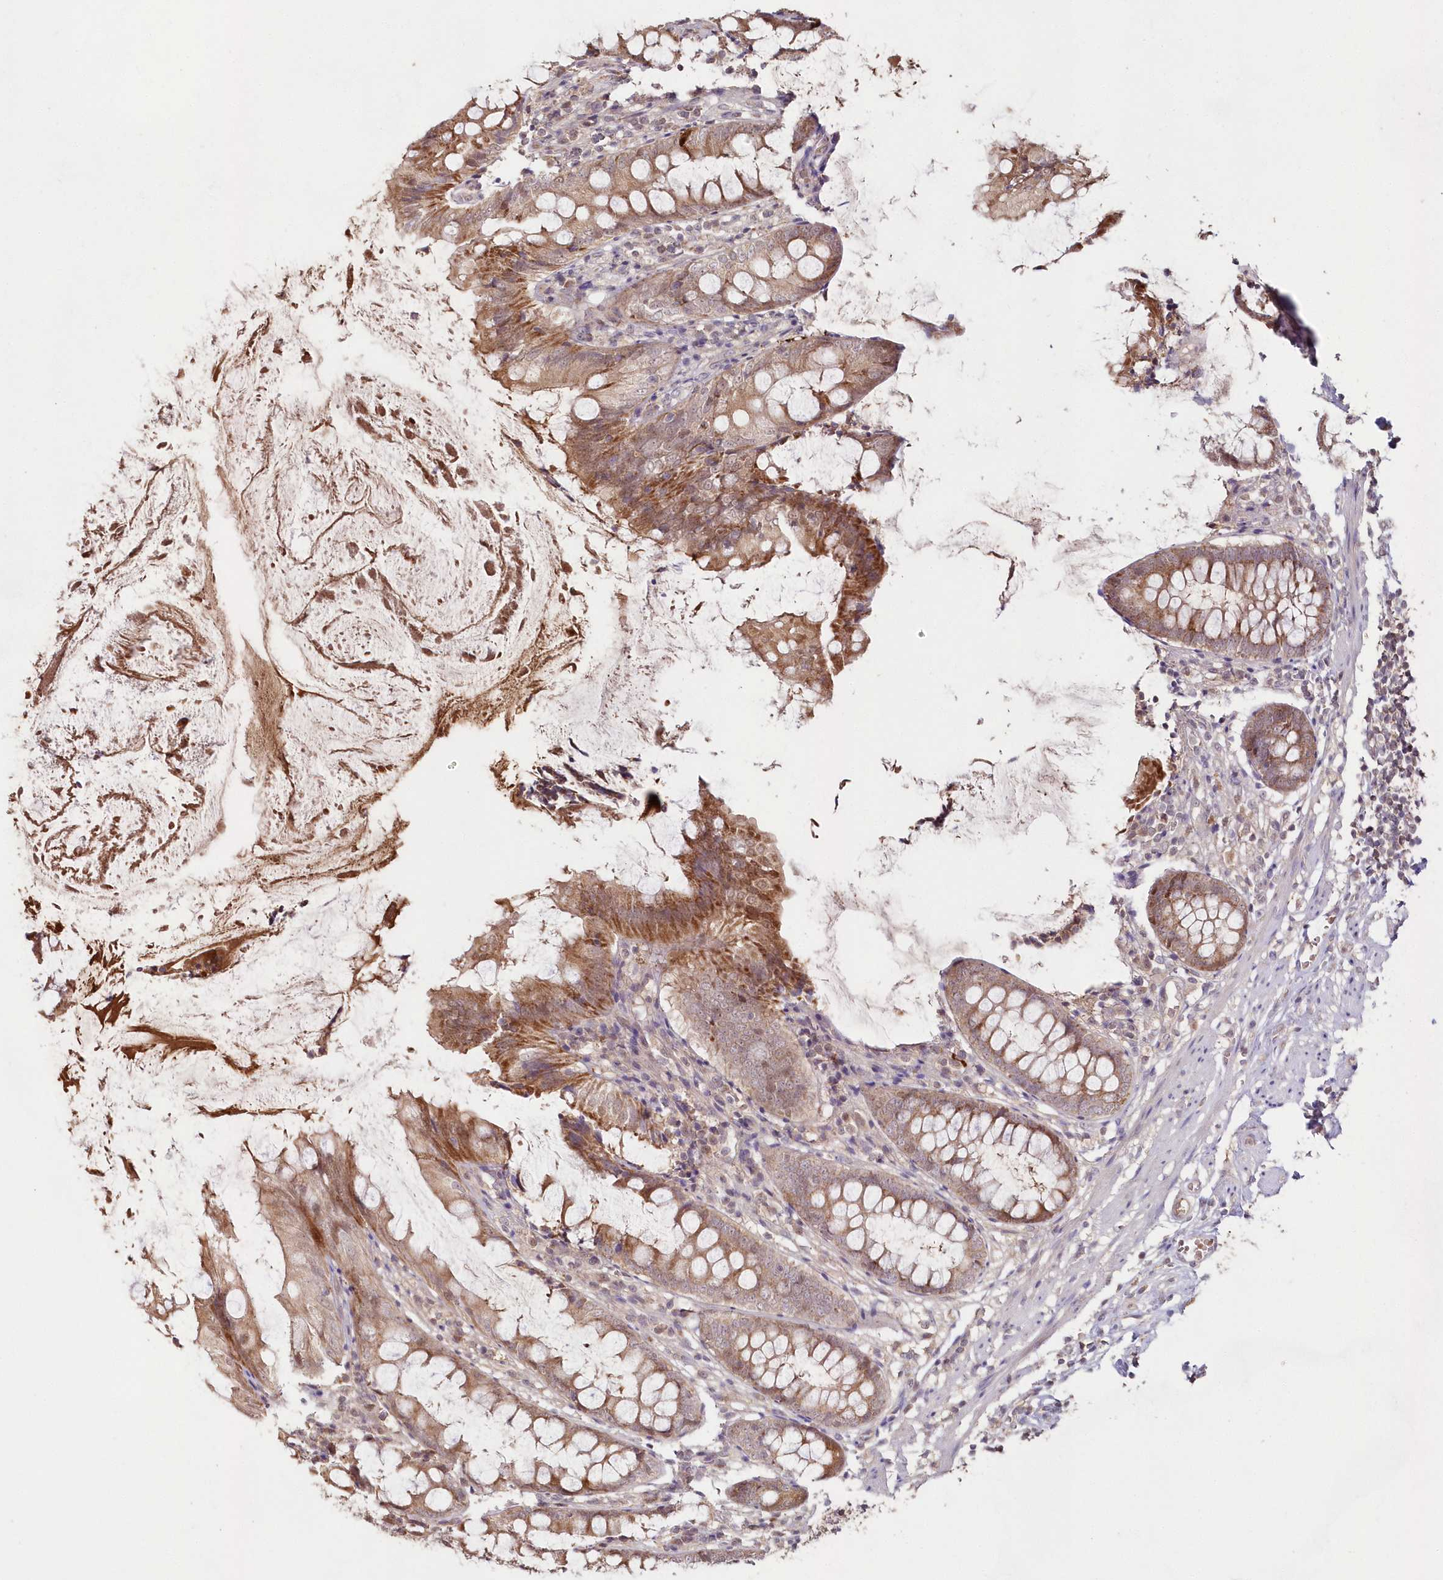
{"staining": {"intensity": "moderate", "quantity": ">75%", "location": "cytoplasmic/membranous"}, "tissue": "appendix", "cell_type": "Glandular cells", "image_type": "normal", "snomed": [{"axis": "morphology", "description": "Normal tissue, NOS"}, {"axis": "topography", "description": "Appendix"}], "caption": "Protein staining of normal appendix demonstrates moderate cytoplasmic/membranous staining in approximately >75% of glandular cells. The protein is stained brown, and the nuclei are stained in blue (DAB IHC with brightfield microscopy, high magnification).", "gene": "IMPA1", "patient": {"sex": "female", "age": 77}}